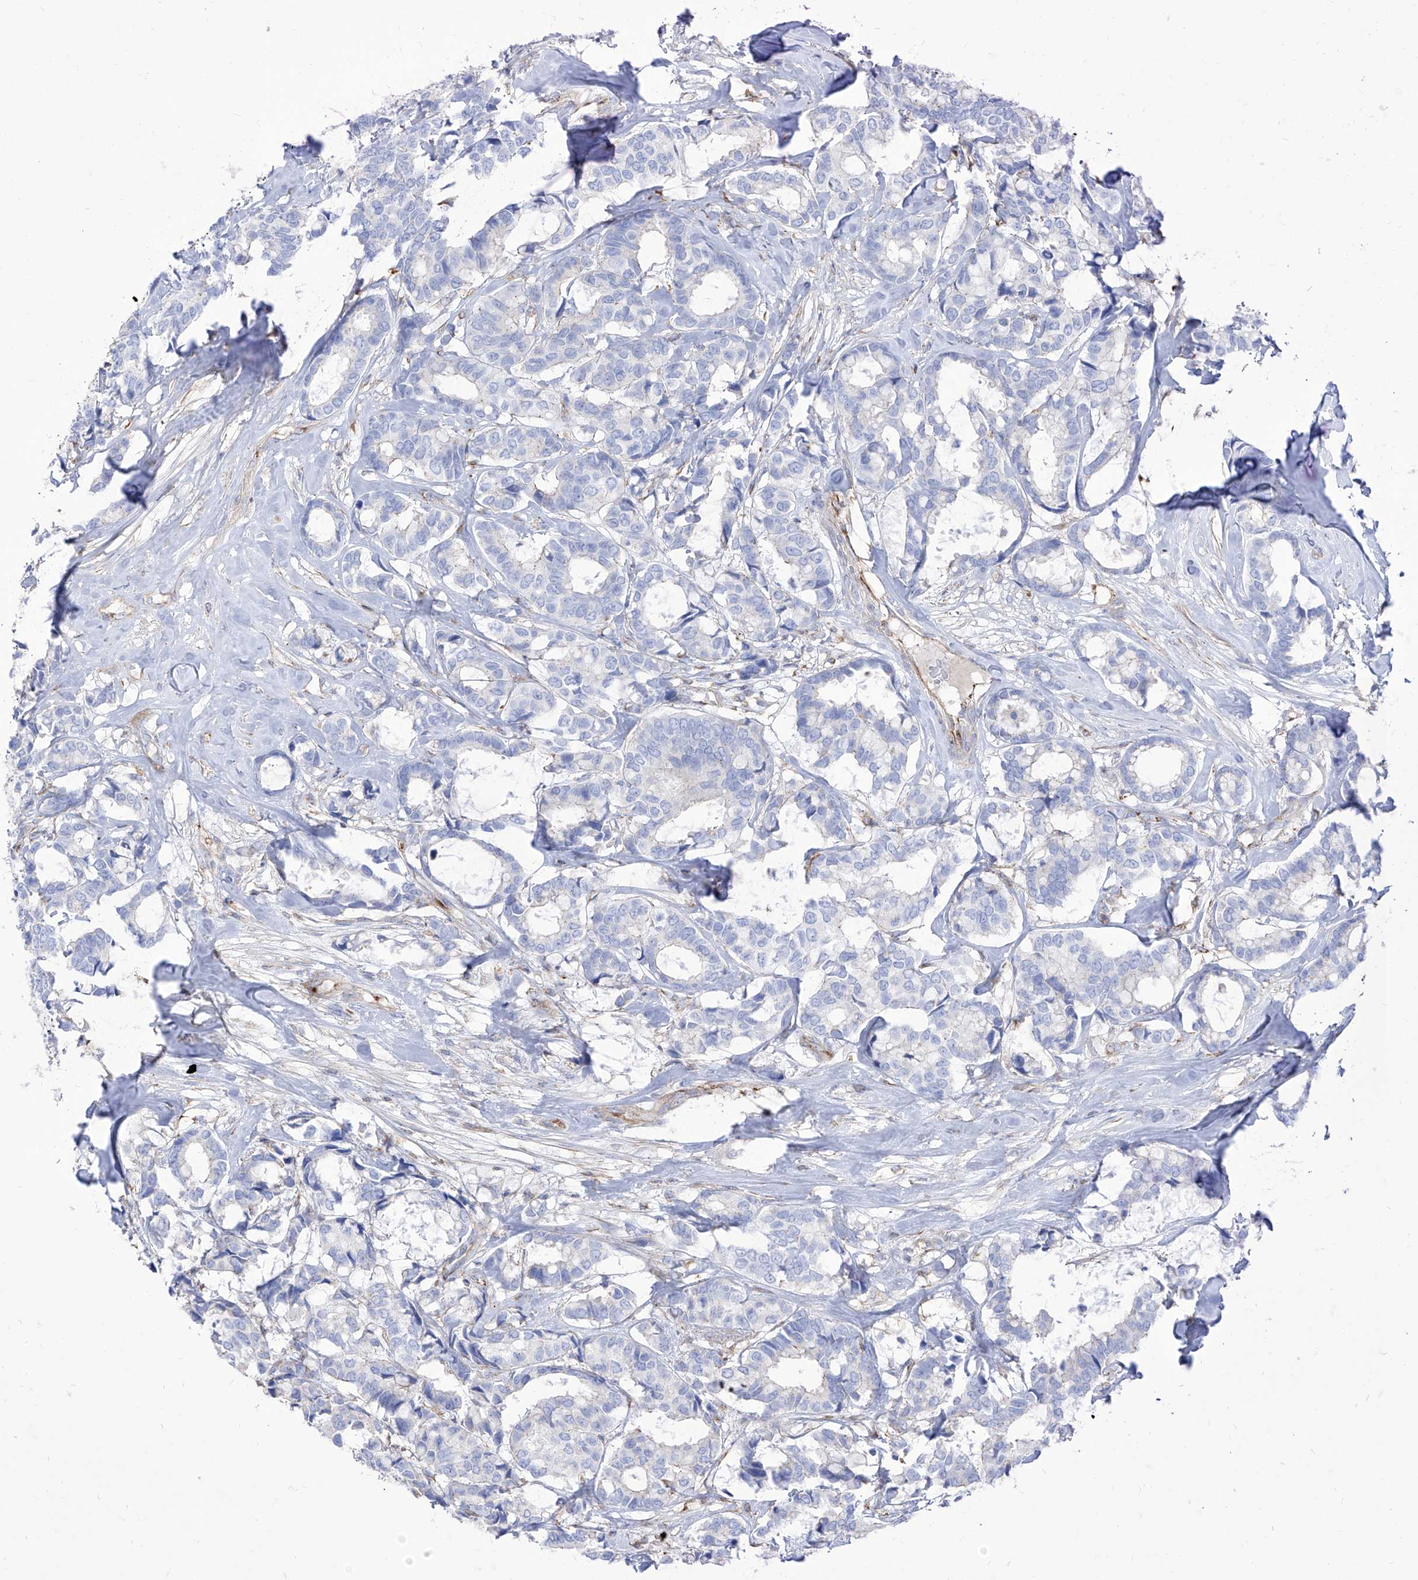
{"staining": {"intensity": "negative", "quantity": "none", "location": "none"}, "tissue": "breast cancer", "cell_type": "Tumor cells", "image_type": "cancer", "snomed": [{"axis": "morphology", "description": "Duct carcinoma"}, {"axis": "topography", "description": "Breast"}], "caption": "This photomicrograph is of breast cancer stained with immunohistochemistry (IHC) to label a protein in brown with the nuclei are counter-stained blue. There is no staining in tumor cells. Brightfield microscopy of immunohistochemistry (IHC) stained with DAB (3,3'-diaminobenzidine) (brown) and hematoxylin (blue), captured at high magnification.", "gene": "C1orf74", "patient": {"sex": "female", "age": 87}}